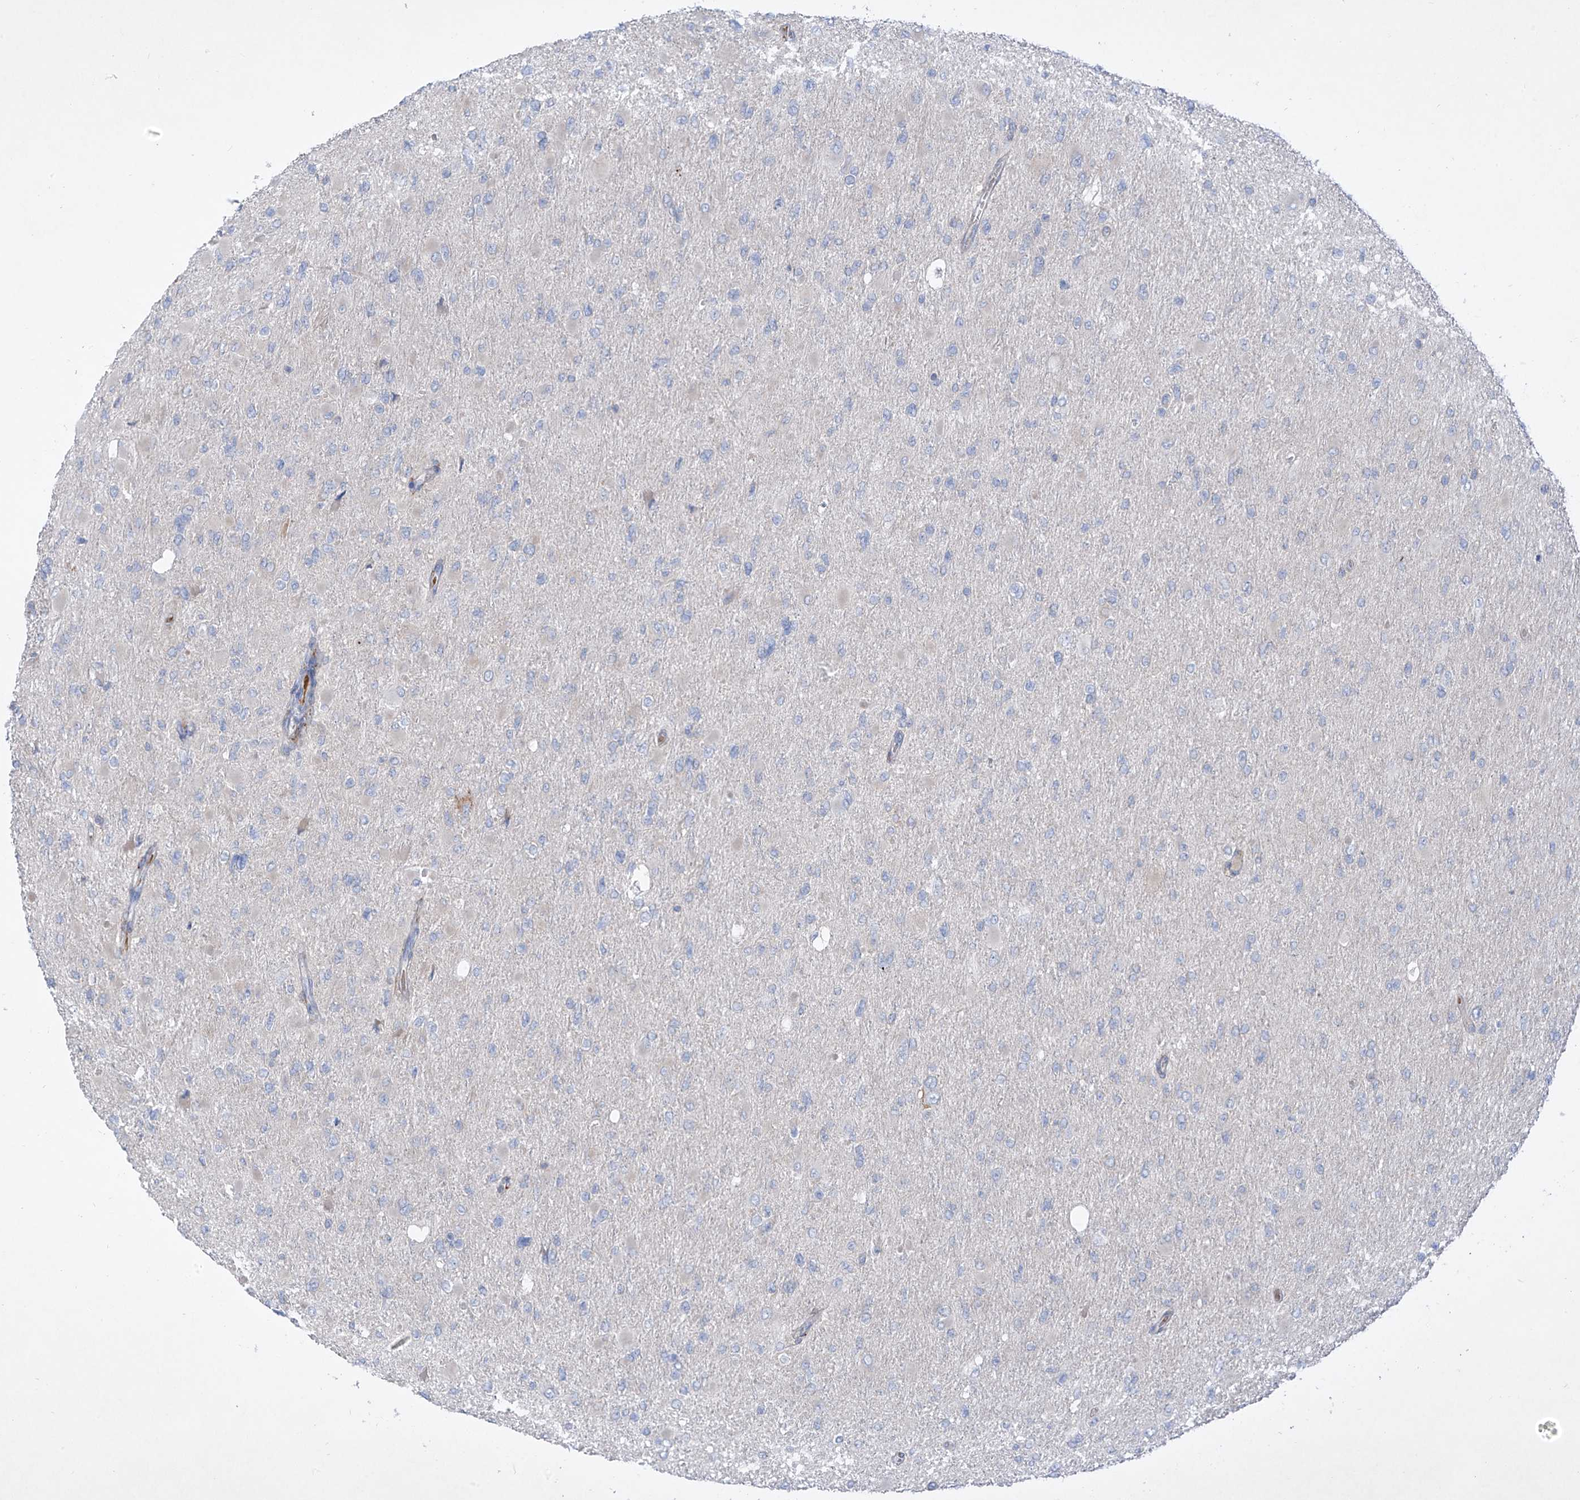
{"staining": {"intensity": "negative", "quantity": "none", "location": "none"}, "tissue": "glioma", "cell_type": "Tumor cells", "image_type": "cancer", "snomed": [{"axis": "morphology", "description": "Glioma, malignant, High grade"}, {"axis": "topography", "description": "Cerebral cortex"}], "caption": "Immunohistochemical staining of human malignant glioma (high-grade) displays no significant staining in tumor cells. (DAB (3,3'-diaminobenzidine) IHC with hematoxylin counter stain).", "gene": "DGKQ", "patient": {"sex": "female", "age": 36}}